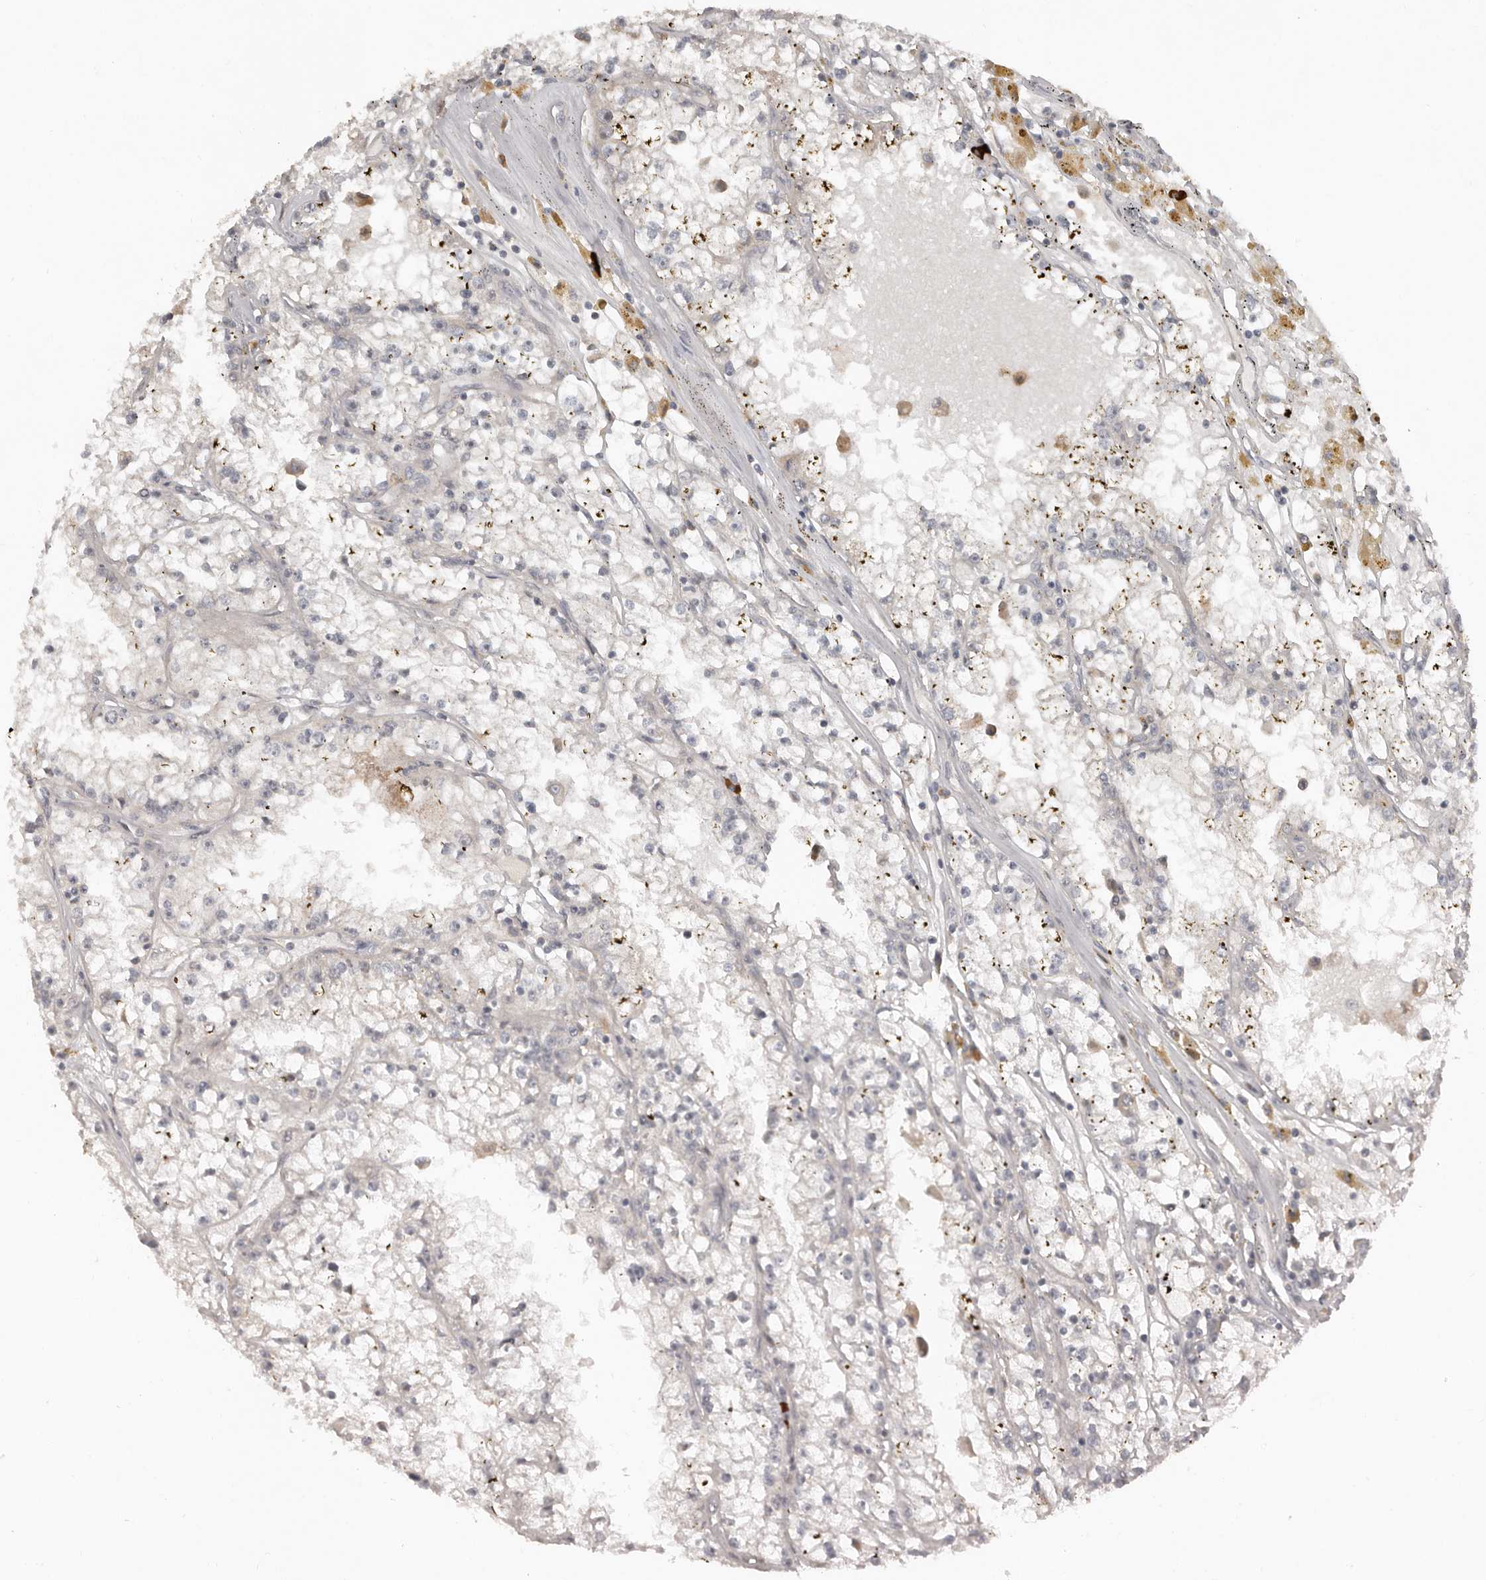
{"staining": {"intensity": "negative", "quantity": "none", "location": "none"}, "tissue": "renal cancer", "cell_type": "Tumor cells", "image_type": "cancer", "snomed": [{"axis": "morphology", "description": "Adenocarcinoma, NOS"}, {"axis": "topography", "description": "Kidney"}], "caption": "Tumor cells are negative for brown protein staining in renal cancer (adenocarcinoma).", "gene": "TEAD3", "patient": {"sex": "male", "age": 56}}